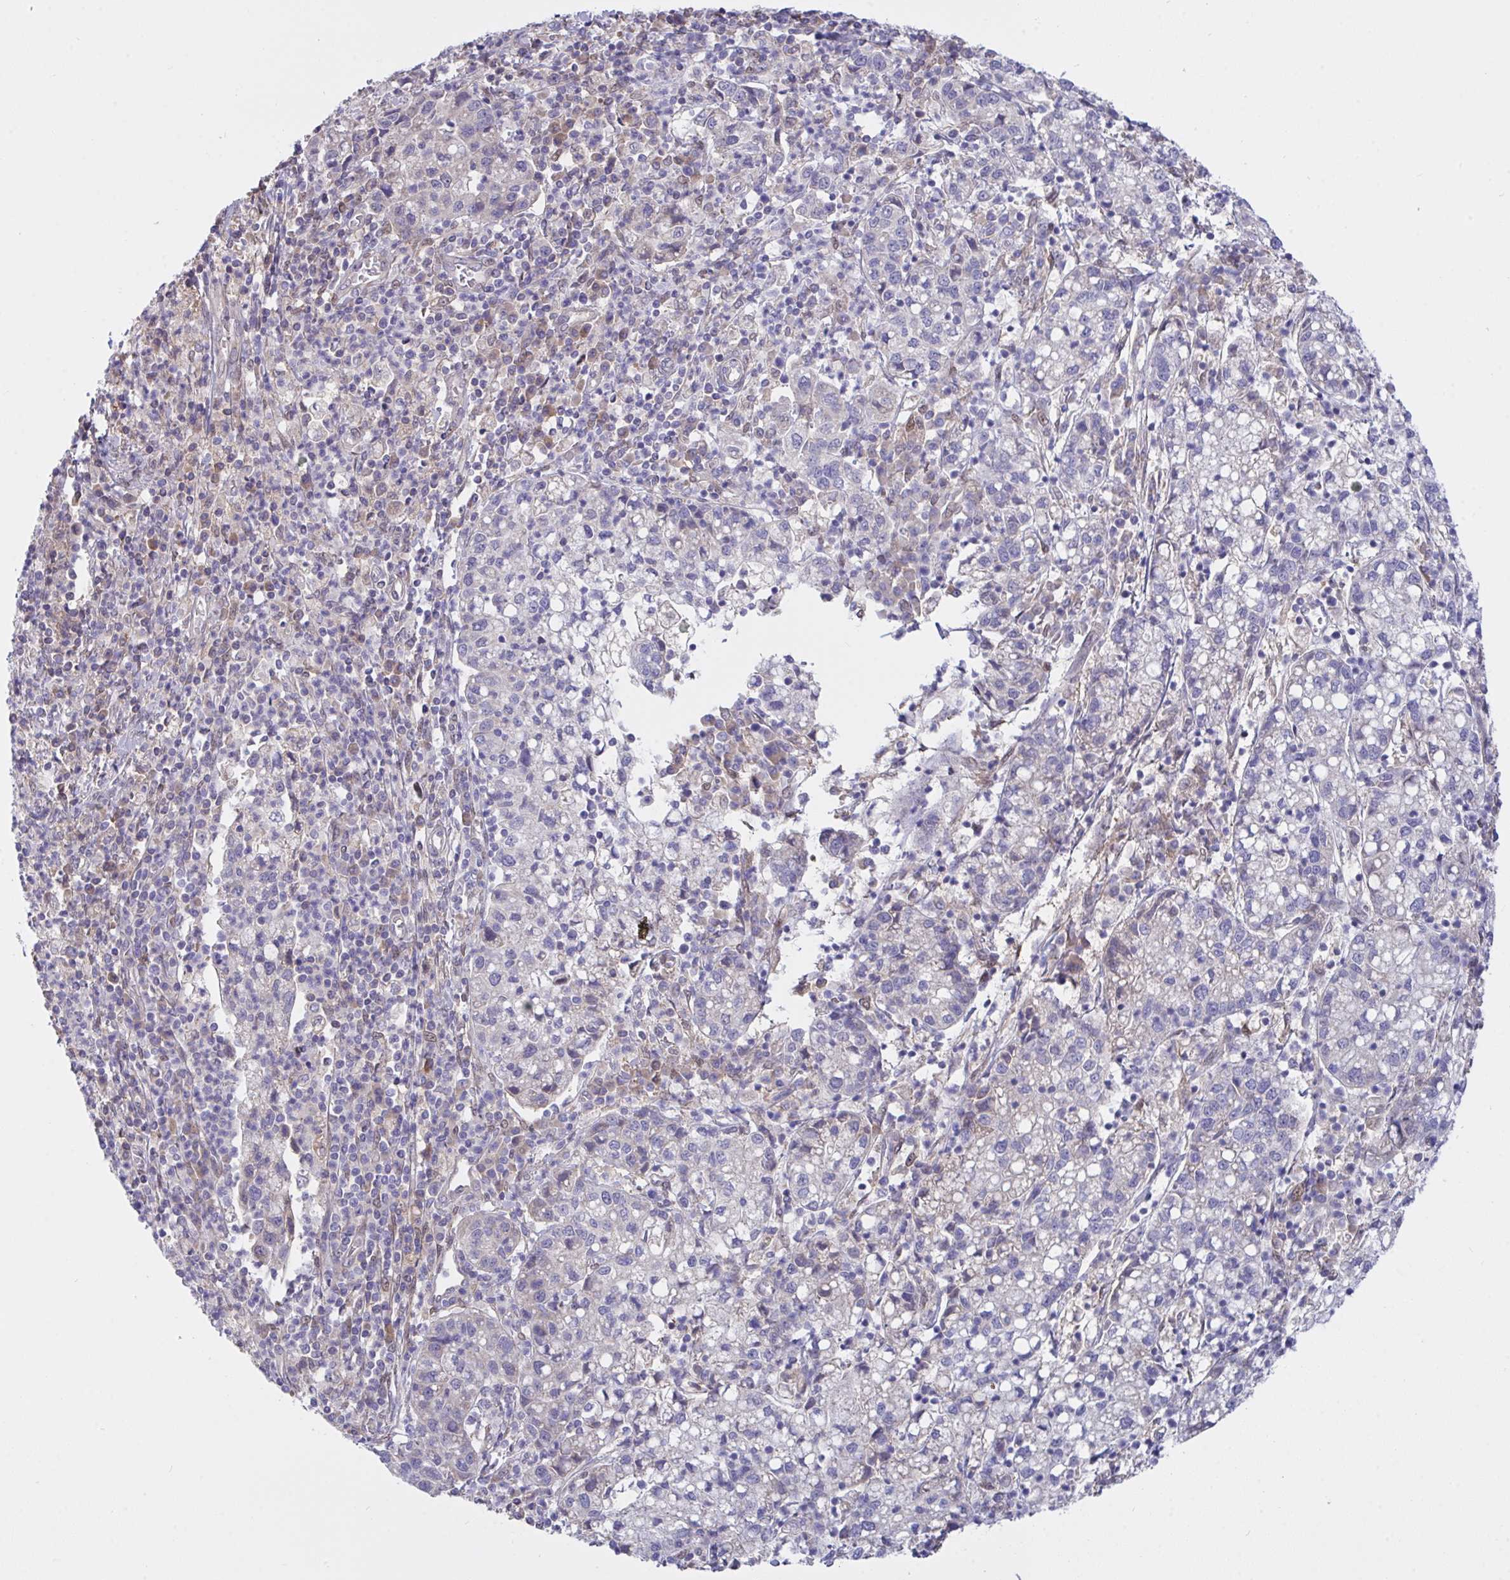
{"staining": {"intensity": "negative", "quantity": "none", "location": "none"}, "tissue": "cervical cancer", "cell_type": "Tumor cells", "image_type": "cancer", "snomed": [{"axis": "morphology", "description": "Normal tissue, NOS"}, {"axis": "morphology", "description": "Adenocarcinoma, NOS"}, {"axis": "topography", "description": "Cervix"}], "caption": "Immunohistochemical staining of adenocarcinoma (cervical) reveals no significant staining in tumor cells. Brightfield microscopy of IHC stained with DAB (3,3'-diaminobenzidine) (brown) and hematoxylin (blue), captured at high magnification.", "gene": "L3HYPDH", "patient": {"sex": "female", "age": 44}}